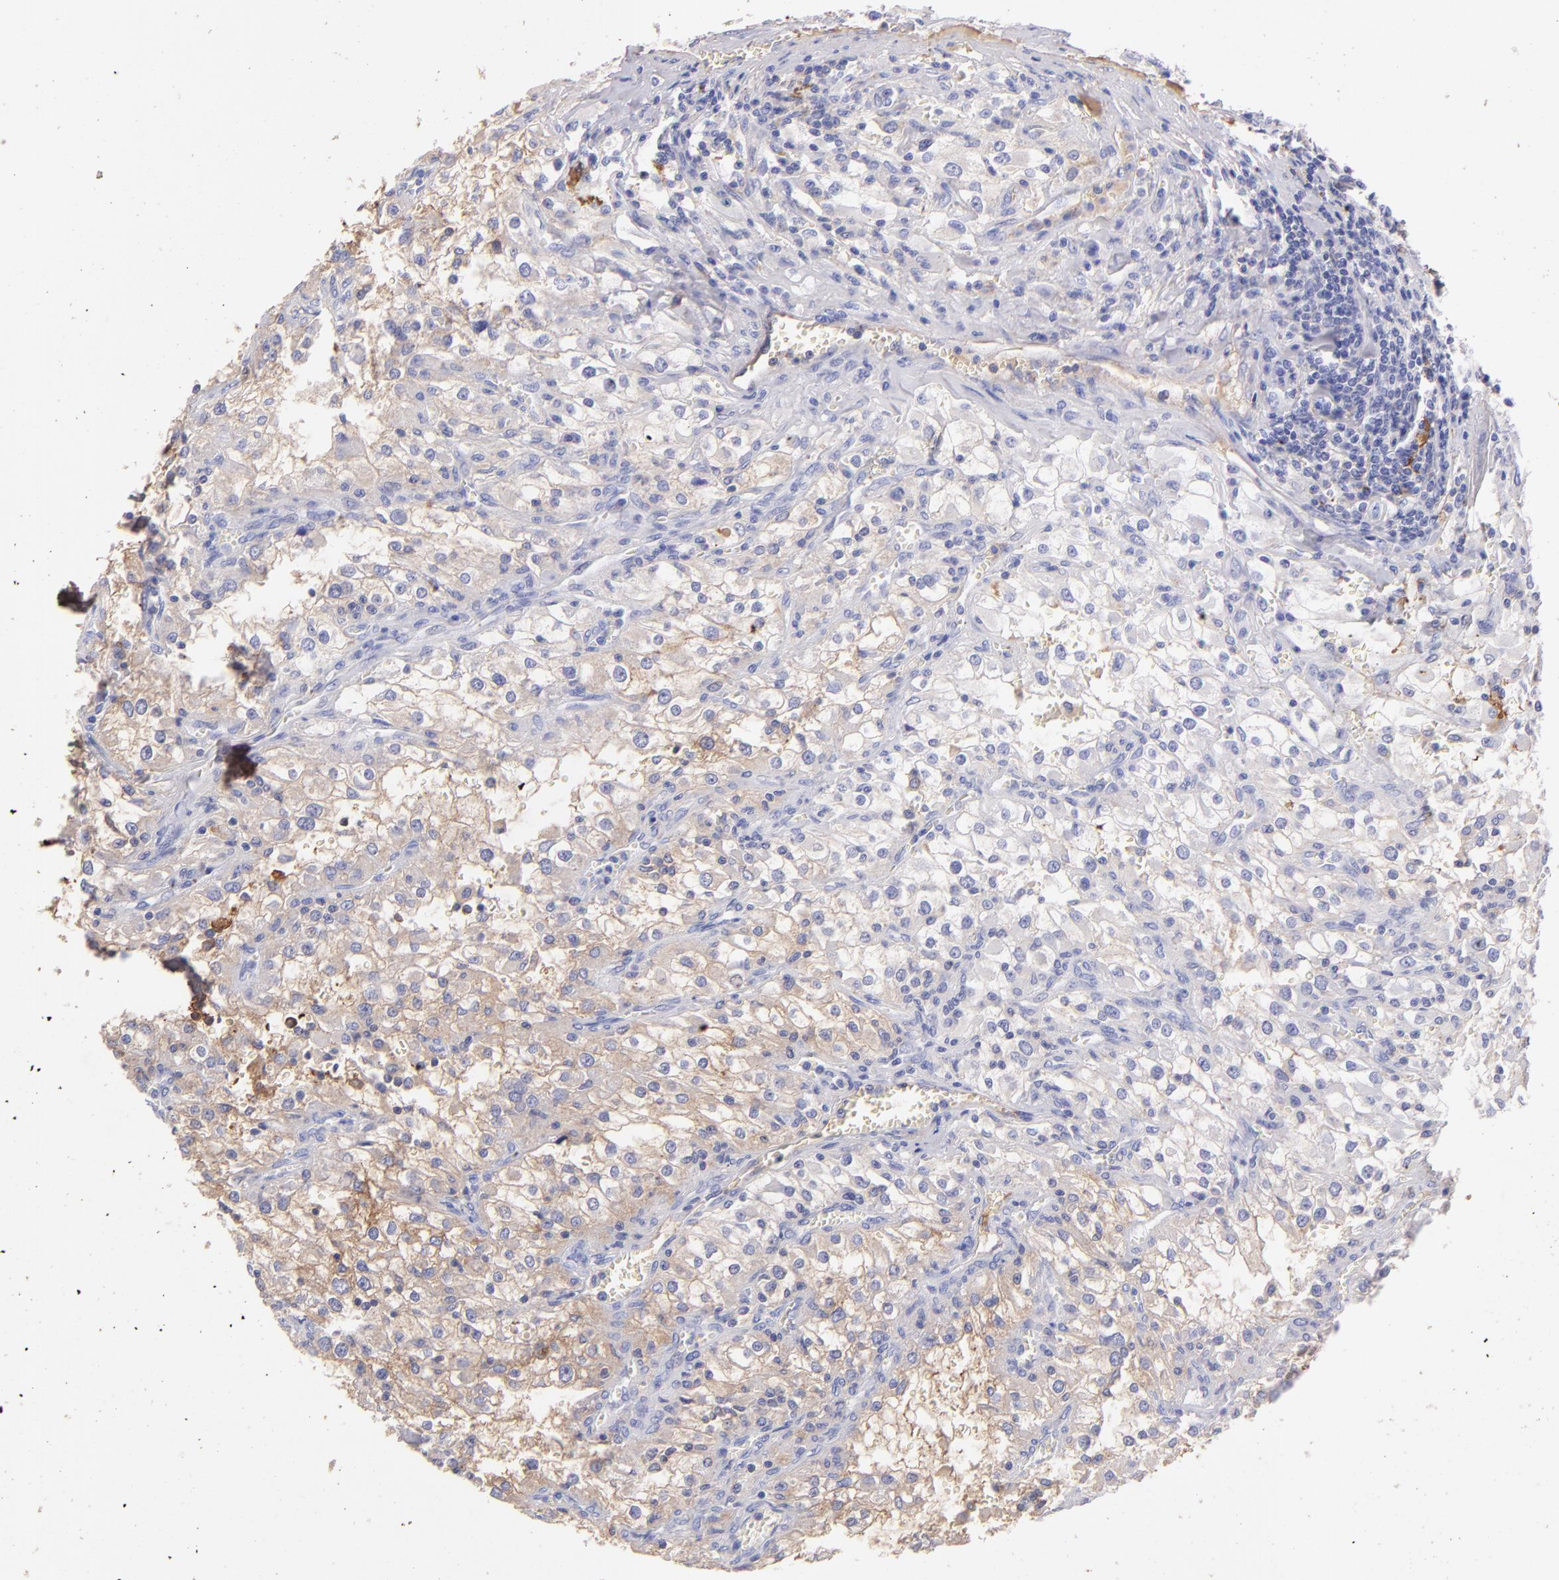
{"staining": {"intensity": "negative", "quantity": "none", "location": "none"}, "tissue": "renal cancer", "cell_type": "Tumor cells", "image_type": "cancer", "snomed": [{"axis": "morphology", "description": "Adenocarcinoma, NOS"}, {"axis": "topography", "description": "Kidney"}], "caption": "Immunohistochemical staining of renal adenocarcinoma shows no significant expression in tumor cells.", "gene": "FGB", "patient": {"sex": "female", "age": 52}}